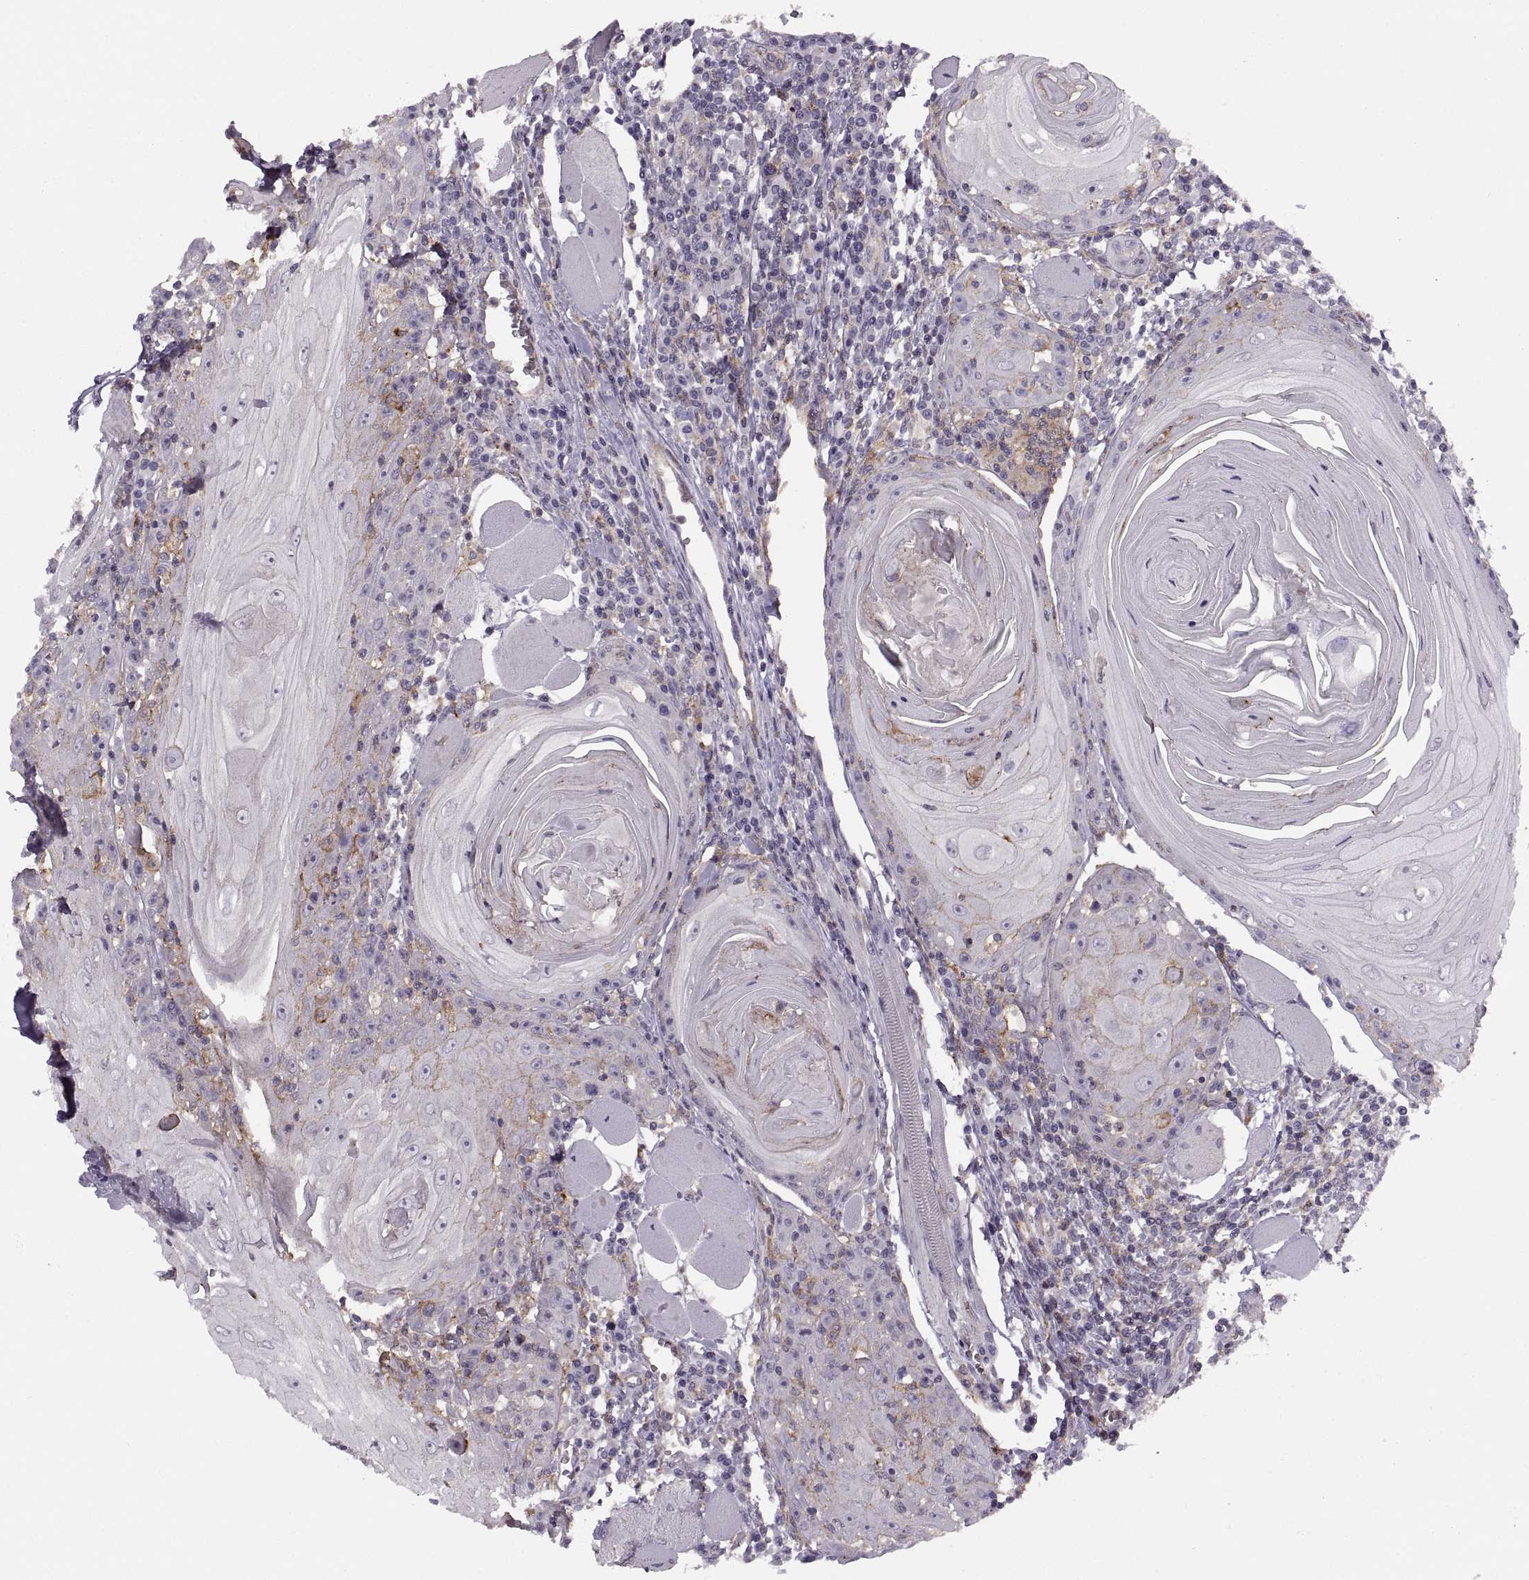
{"staining": {"intensity": "negative", "quantity": "none", "location": "none"}, "tissue": "head and neck cancer", "cell_type": "Tumor cells", "image_type": "cancer", "snomed": [{"axis": "morphology", "description": "Normal tissue, NOS"}, {"axis": "morphology", "description": "Squamous cell carcinoma, NOS"}, {"axis": "topography", "description": "Oral tissue"}, {"axis": "topography", "description": "Head-Neck"}], "caption": "Immunohistochemistry image of head and neck cancer stained for a protein (brown), which shows no positivity in tumor cells.", "gene": "RALB", "patient": {"sex": "male", "age": 52}}